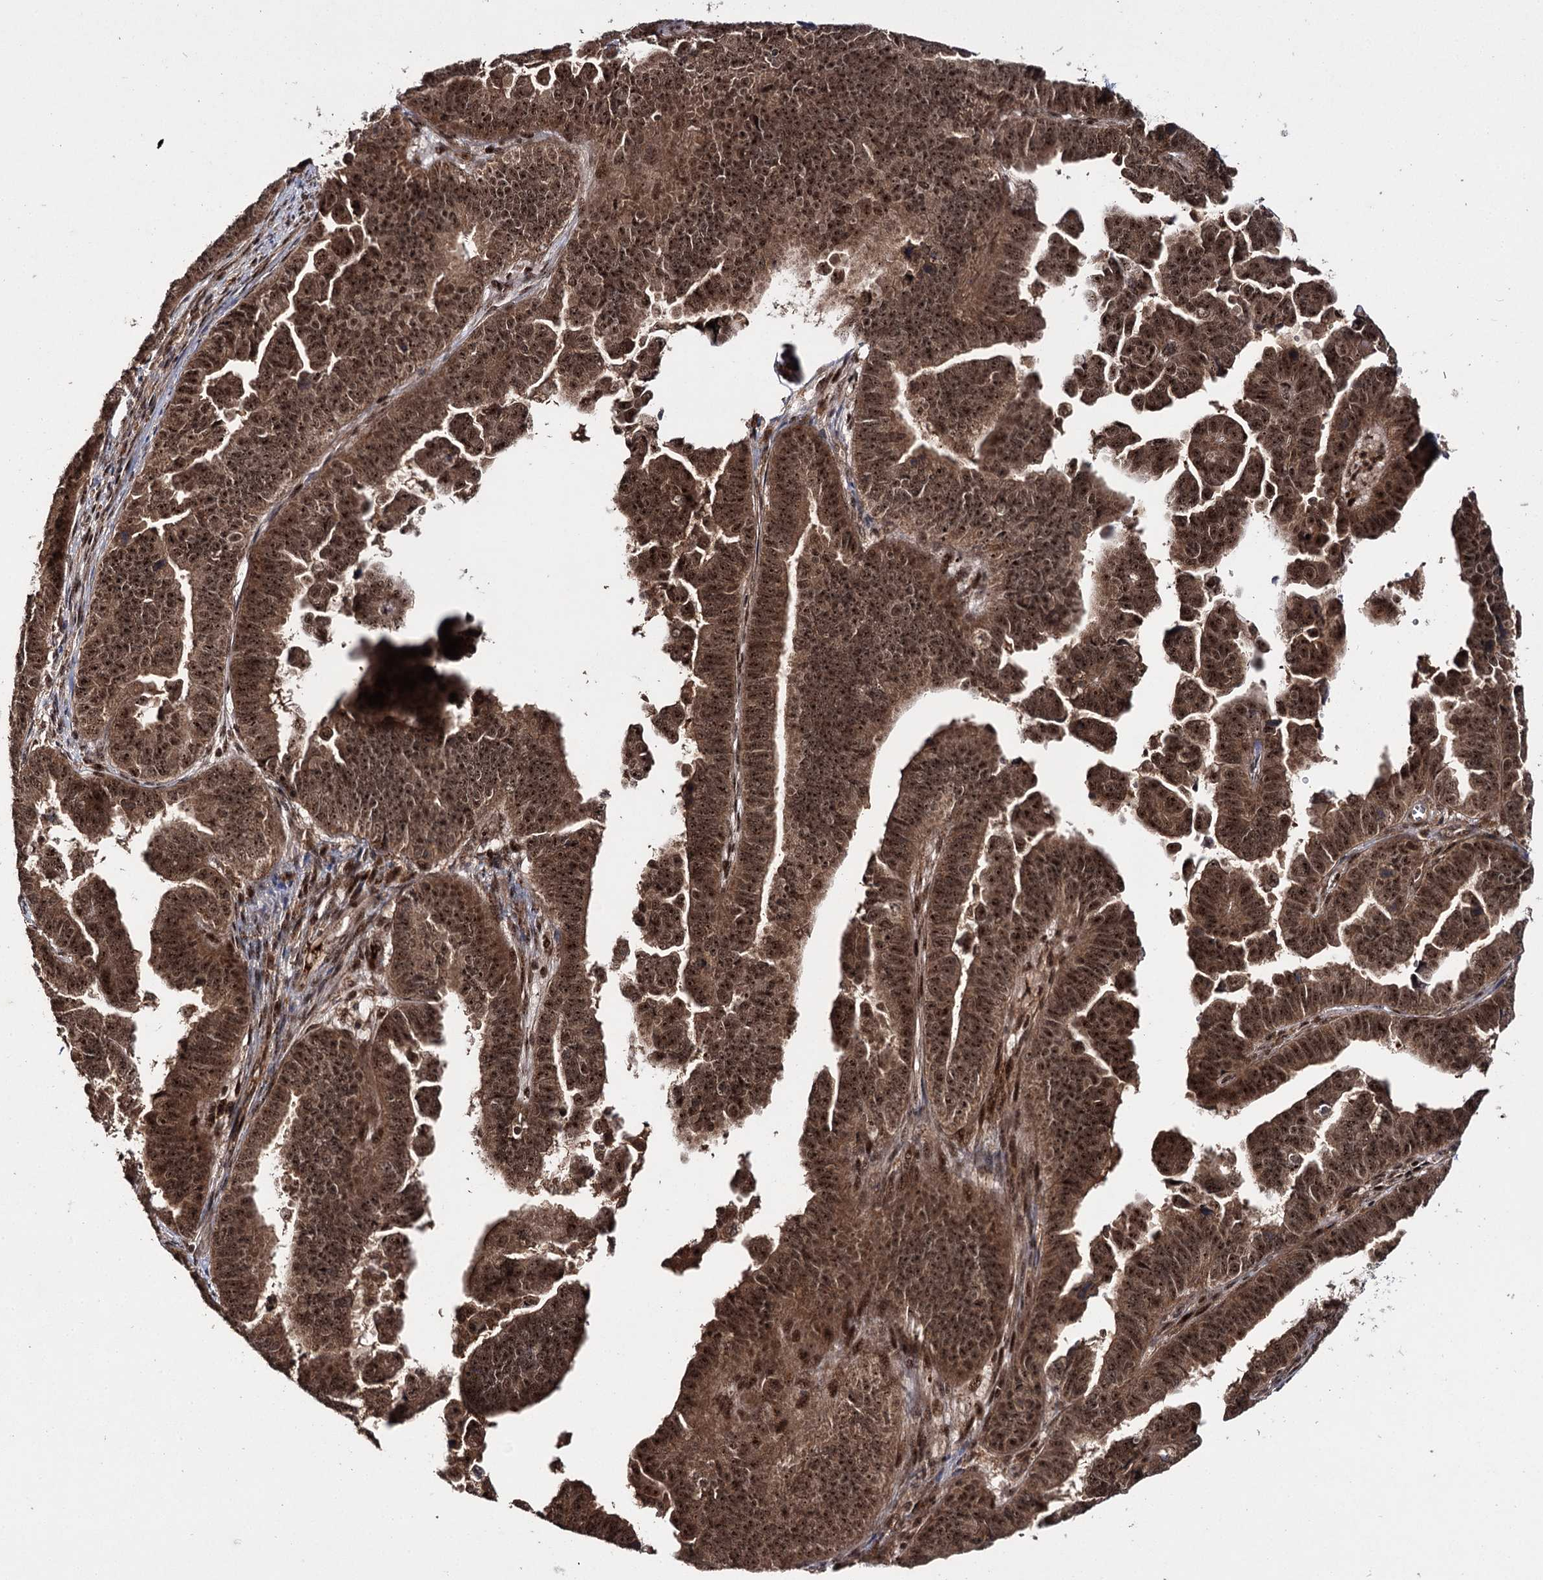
{"staining": {"intensity": "strong", "quantity": ">75%", "location": "cytoplasmic/membranous,nuclear"}, "tissue": "endometrial cancer", "cell_type": "Tumor cells", "image_type": "cancer", "snomed": [{"axis": "morphology", "description": "Adenocarcinoma, NOS"}, {"axis": "topography", "description": "Endometrium"}], "caption": "Endometrial cancer tissue exhibits strong cytoplasmic/membranous and nuclear staining in approximately >75% of tumor cells, visualized by immunohistochemistry.", "gene": "MKNK2", "patient": {"sex": "female", "age": 75}}